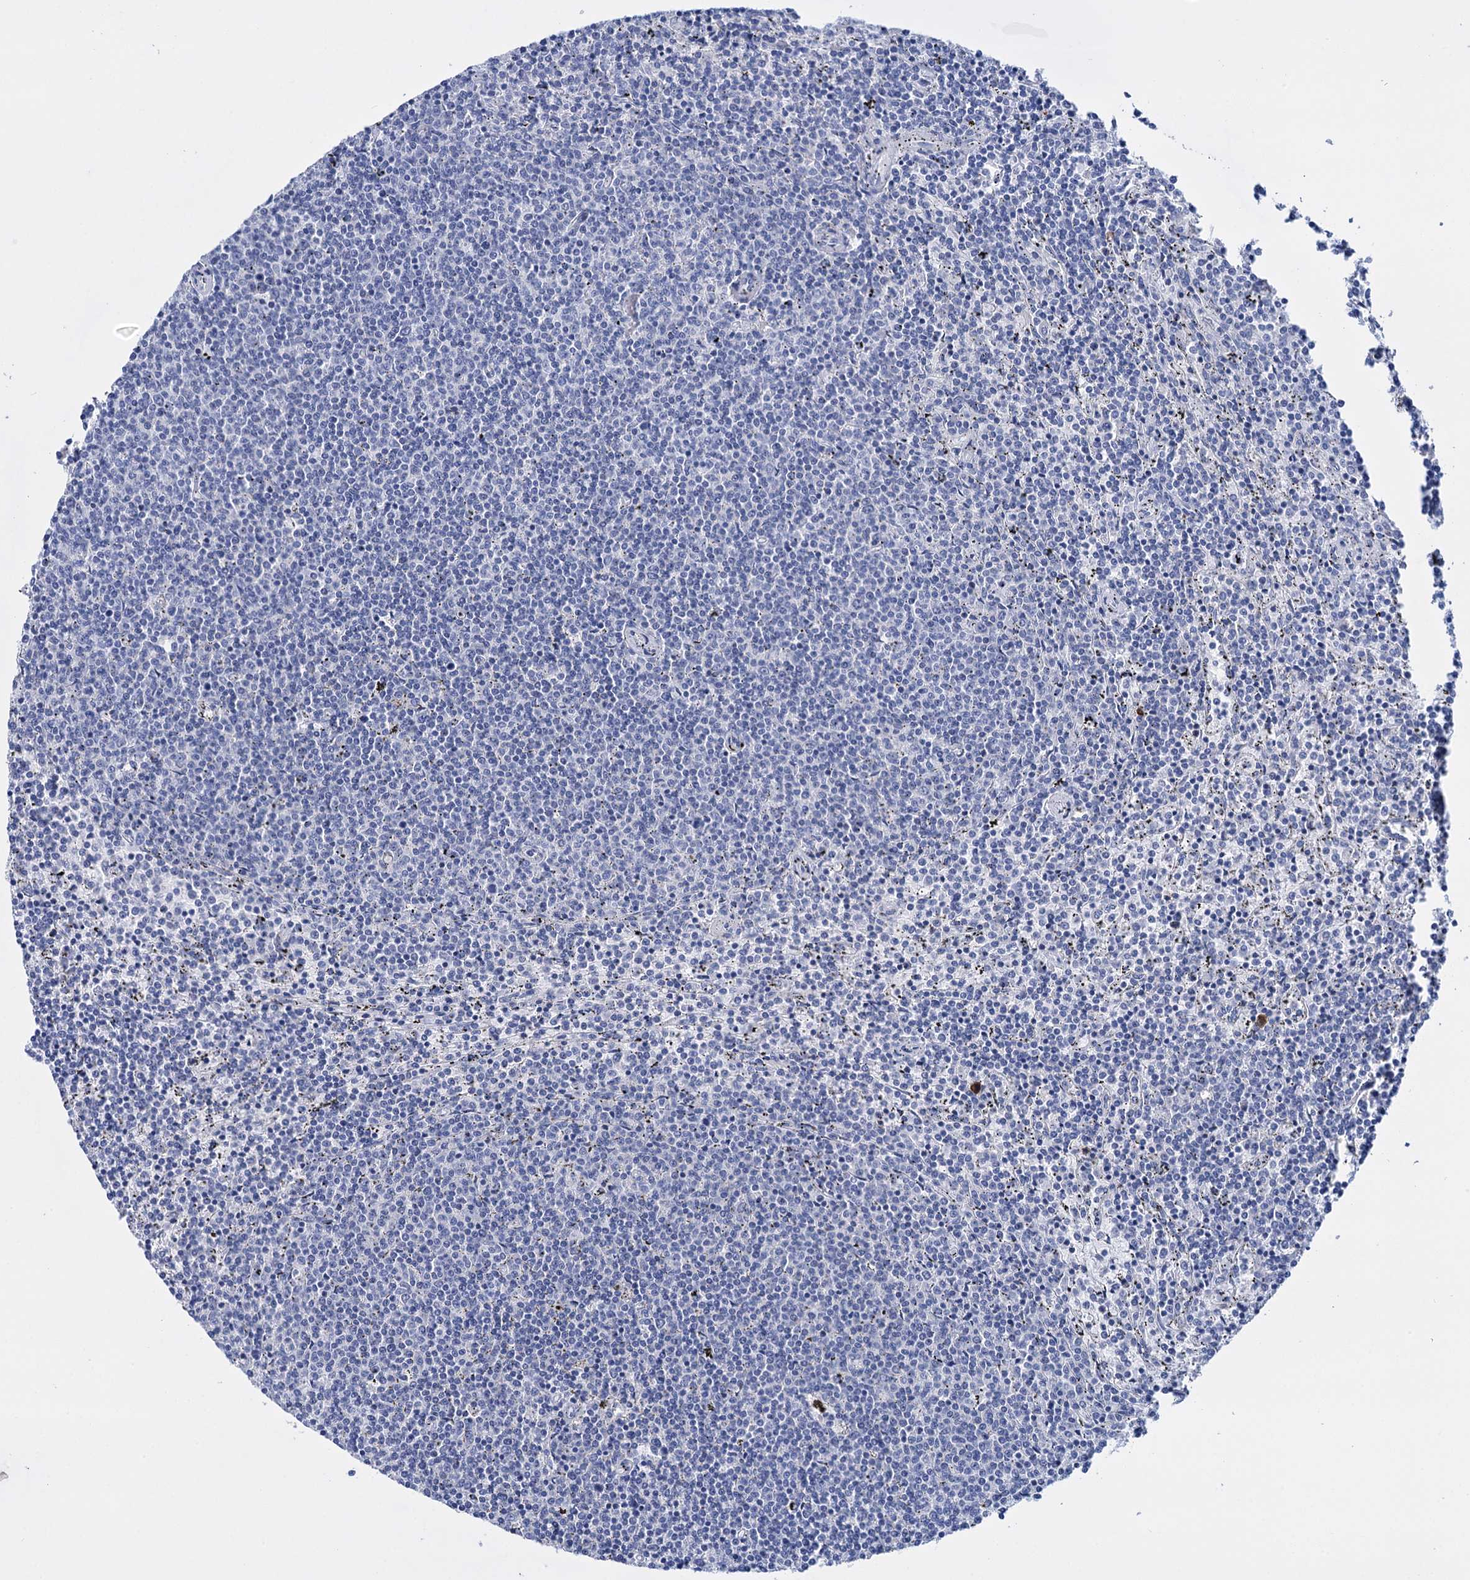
{"staining": {"intensity": "negative", "quantity": "none", "location": "none"}, "tissue": "lymphoma", "cell_type": "Tumor cells", "image_type": "cancer", "snomed": [{"axis": "morphology", "description": "Malignant lymphoma, non-Hodgkin's type, Low grade"}, {"axis": "topography", "description": "Spleen"}], "caption": "High power microscopy histopathology image of an immunohistochemistry photomicrograph of lymphoma, revealing no significant positivity in tumor cells. (Brightfield microscopy of DAB (3,3'-diaminobenzidine) immunohistochemistry at high magnification).", "gene": "FBXW12", "patient": {"sex": "female", "age": 50}}